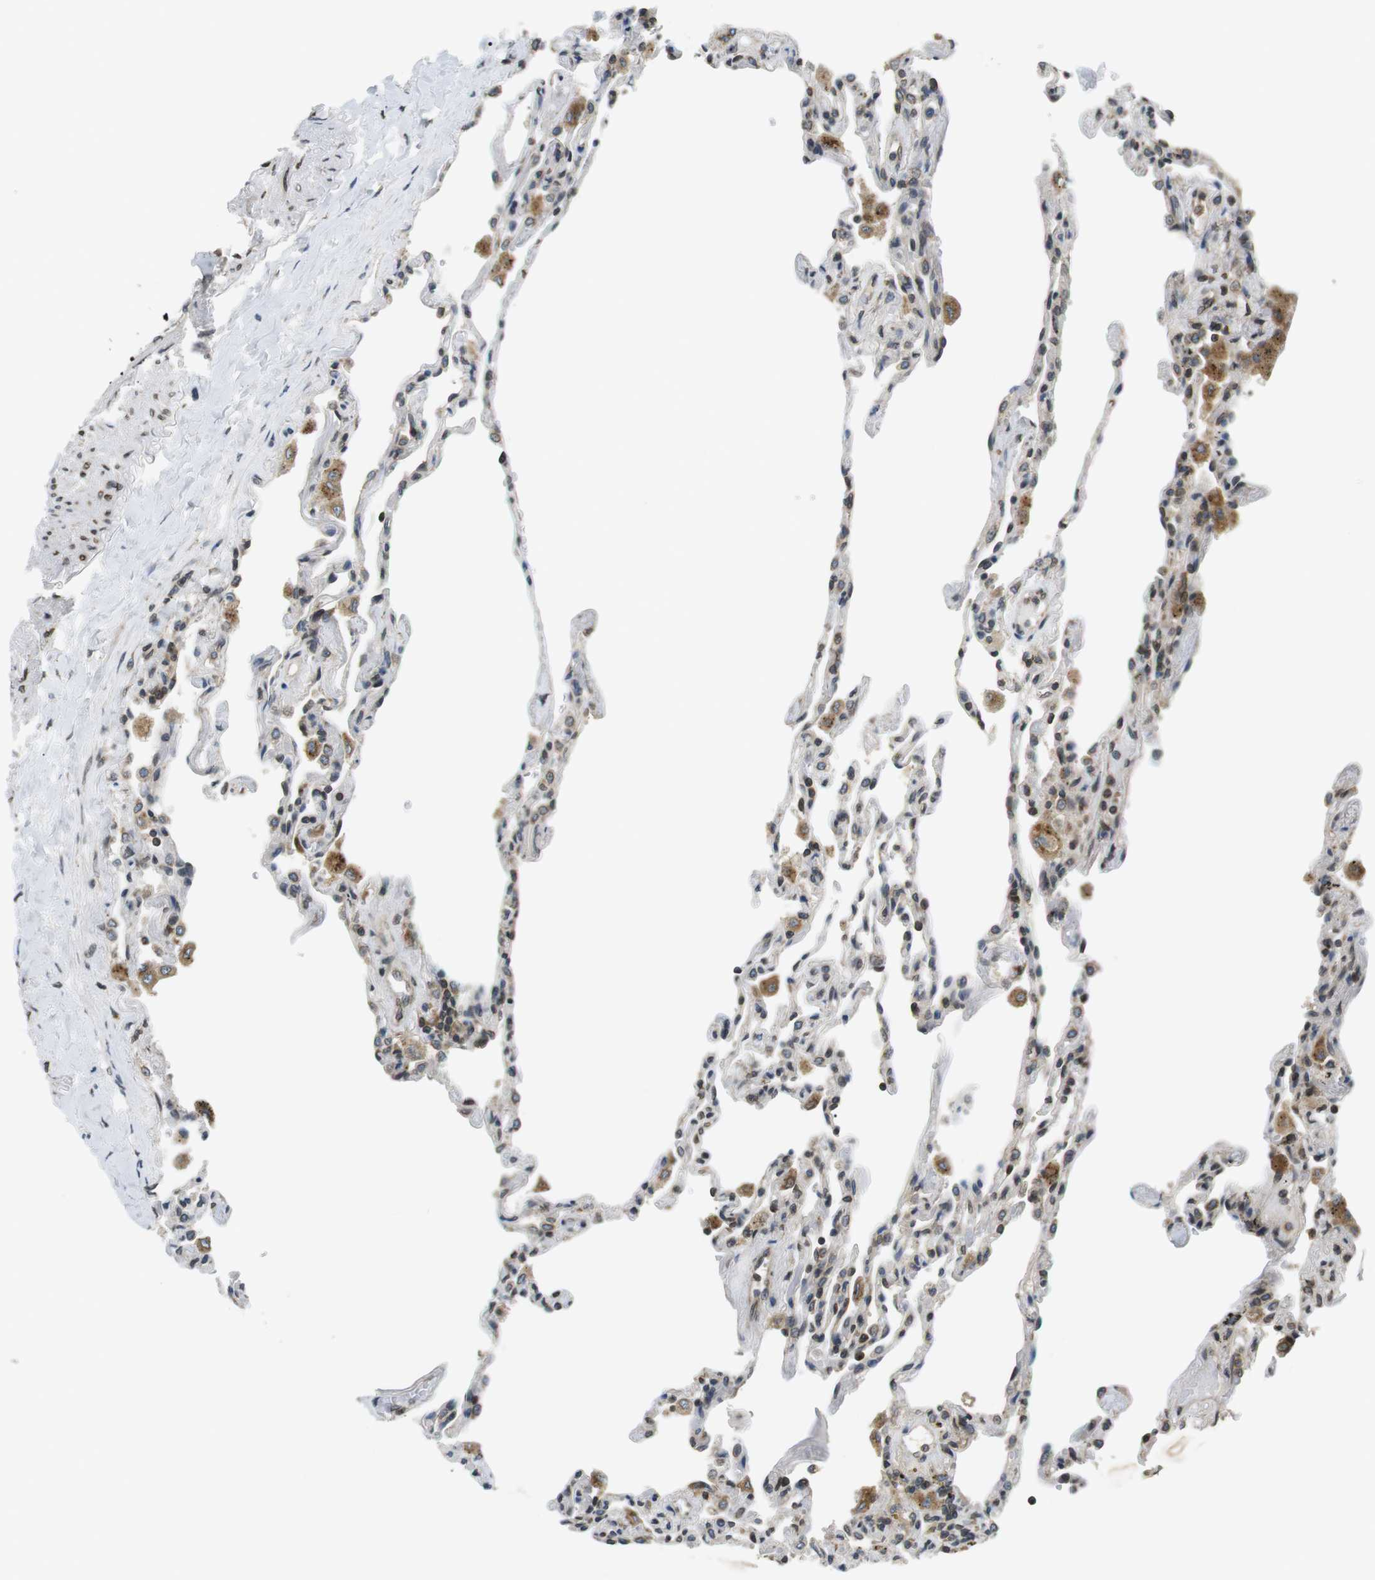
{"staining": {"intensity": "weak", "quantity": "<25%", "location": "cytoplasmic/membranous,nuclear"}, "tissue": "lung", "cell_type": "Alveolar cells", "image_type": "normal", "snomed": [{"axis": "morphology", "description": "Normal tissue, NOS"}, {"axis": "topography", "description": "Lung"}], "caption": "Micrograph shows no significant protein expression in alveolar cells of benign lung. Brightfield microscopy of immunohistochemistry (IHC) stained with DAB (3,3'-diaminobenzidine) (brown) and hematoxylin (blue), captured at high magnification.", "gene": "TMX4", "patient": {"sex": "male", "age": 59}}